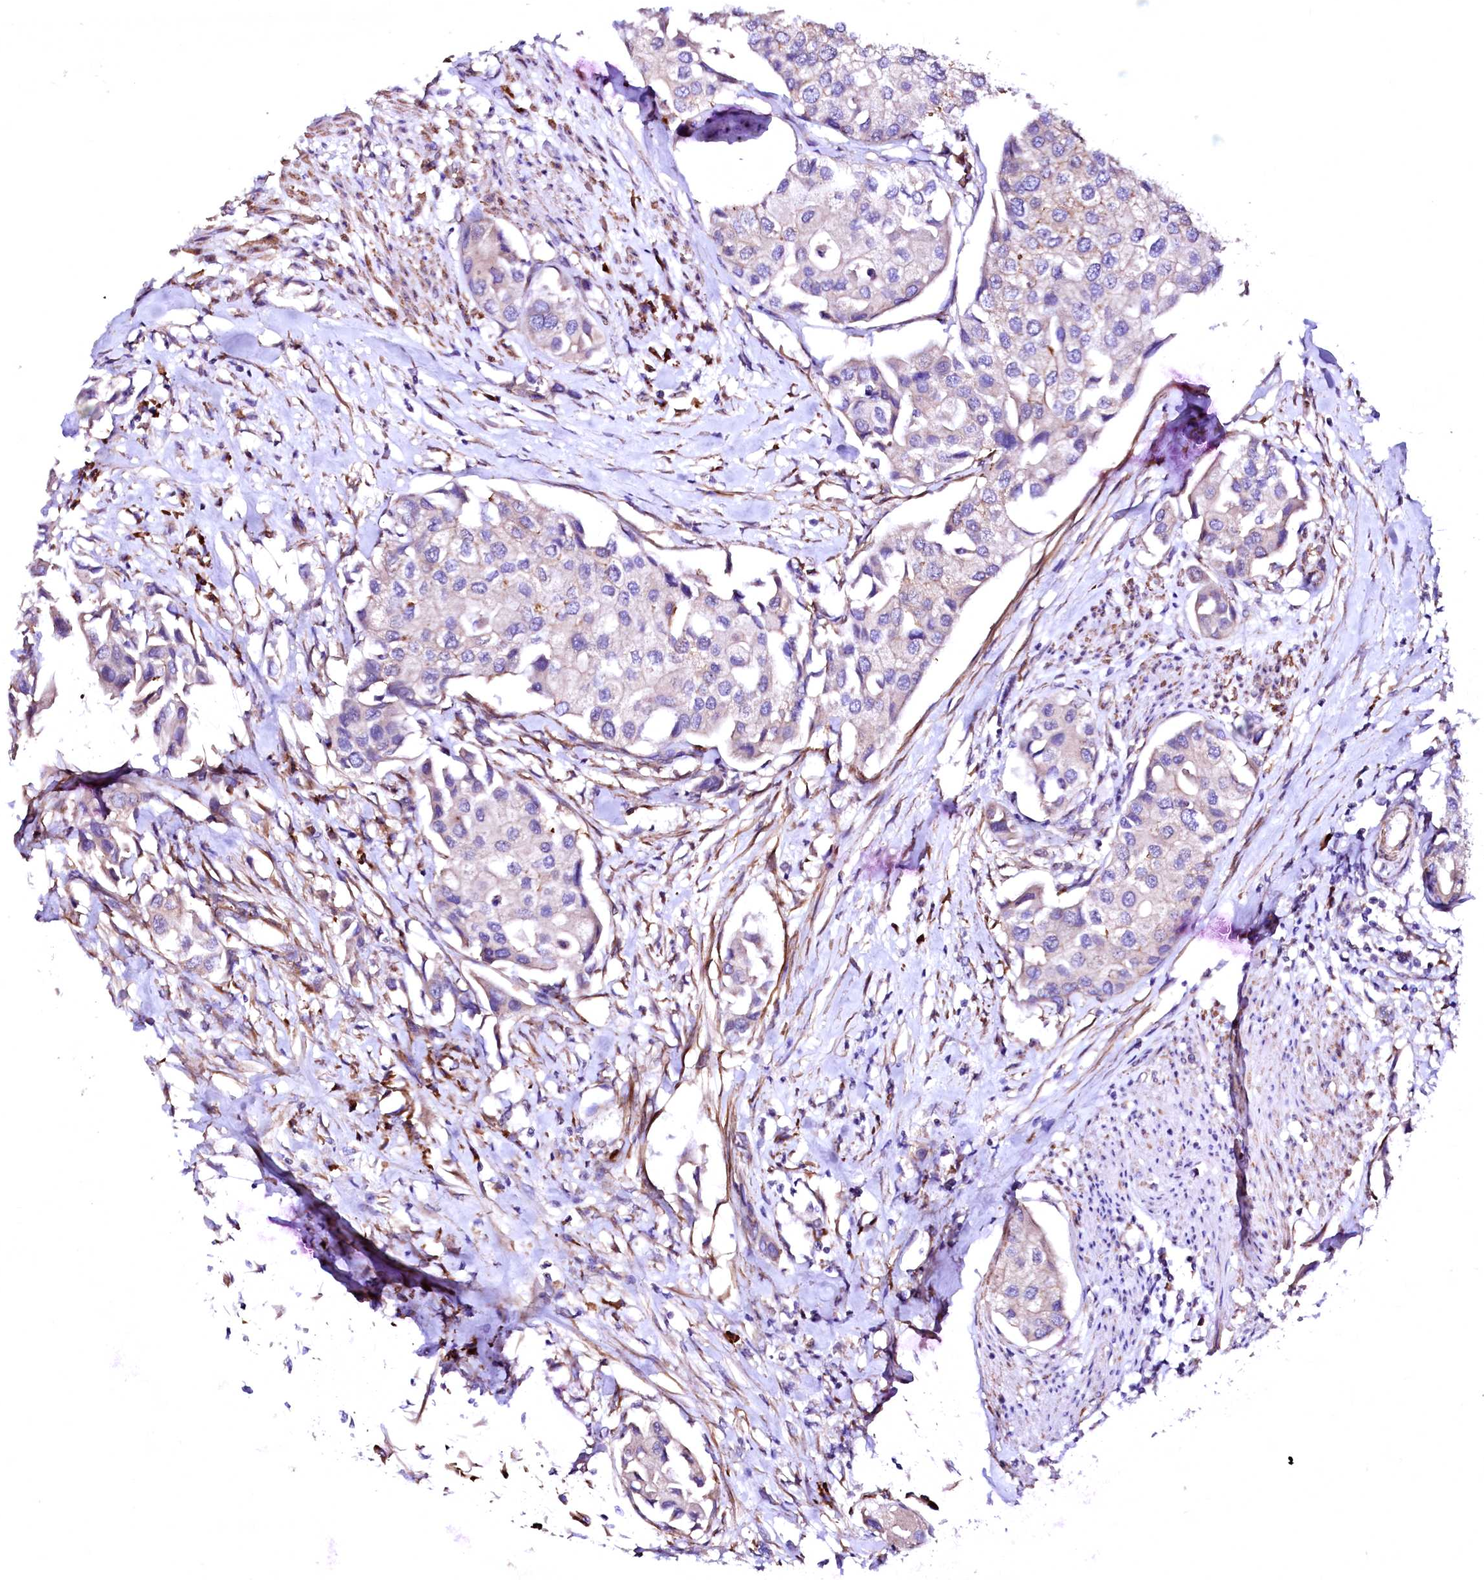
{"staining": {"intensity": "negative", "quantity": "none", "location": "none"}, "tissue": "urothelial cancer", "cell_type": "Tumor cells", "image_type": "cancer", "snomed": [{"axis": "morphology", "description": "Urothelial carcinoma, High grade"}, {"axis": "topography", "description": "Urinary bladder"}], "caption": "Immunohistochemistry (IHC) histopathology image of urothelial carcinoma (high-grade) stained for a protein (brown), which displays no positivity in tumor cells. The staining is performed using DAB (3,3'-diaminobenzidine) brown chromogen with nuclei counter-stained in using hematoxylin.", "gene": "GPR176", "patient": {"sex": "male", "age": 64}}